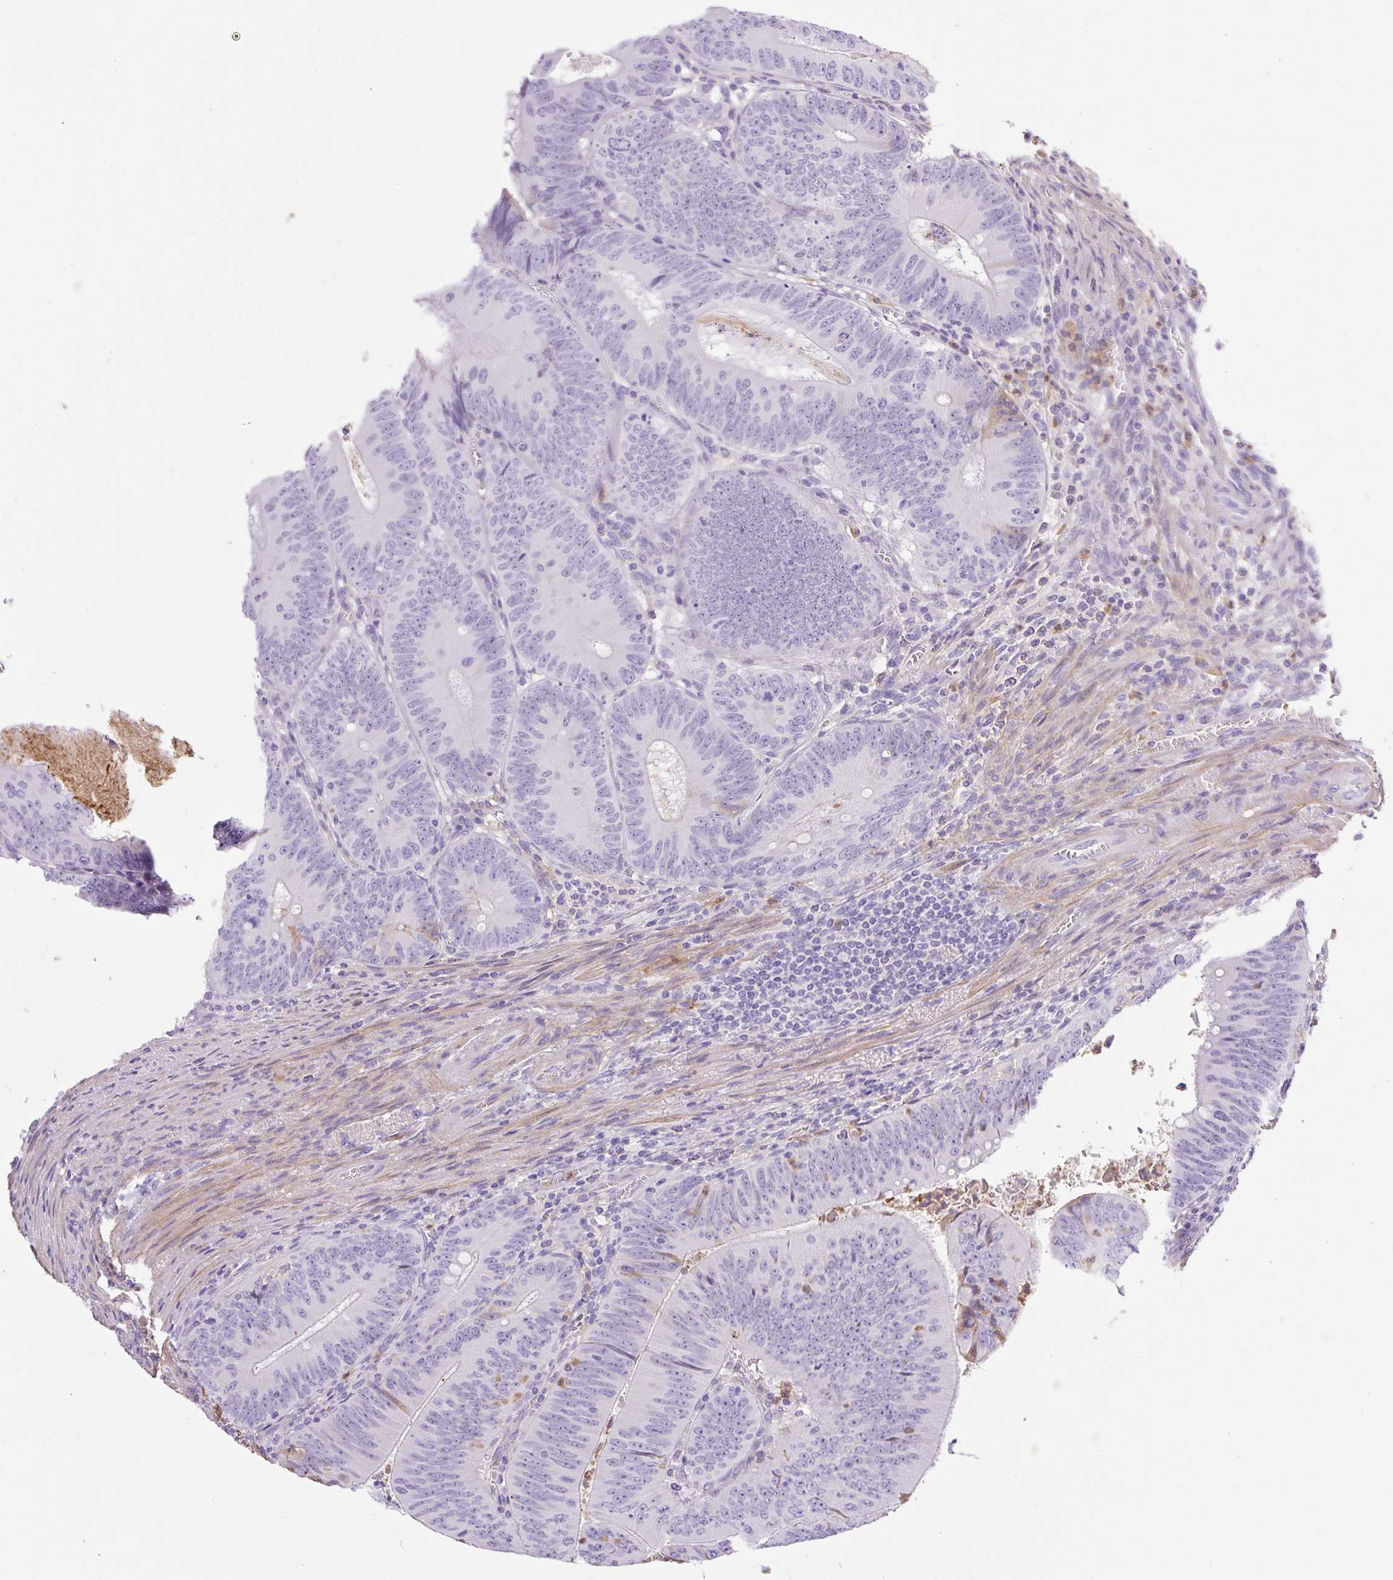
{"staining": {"intensity": "negative", "quantity": "none", "location": "none"}, "tissue": "colorectal cancer", "cell_type": "Tumor cells", "image_type": "cancer", "snomed": [{"axis": "morphology", "description": "Adenocarcinoma, NOS"}, {"axis": "topography", "description": "Rectum"}], "caption": "Immunohistochemistry of human colorectal cancer (adenocarcinoma) displays no positivity in tumor cells.", "gene": "TDRD15", "patient": {"sex": "female", "age": 72}}